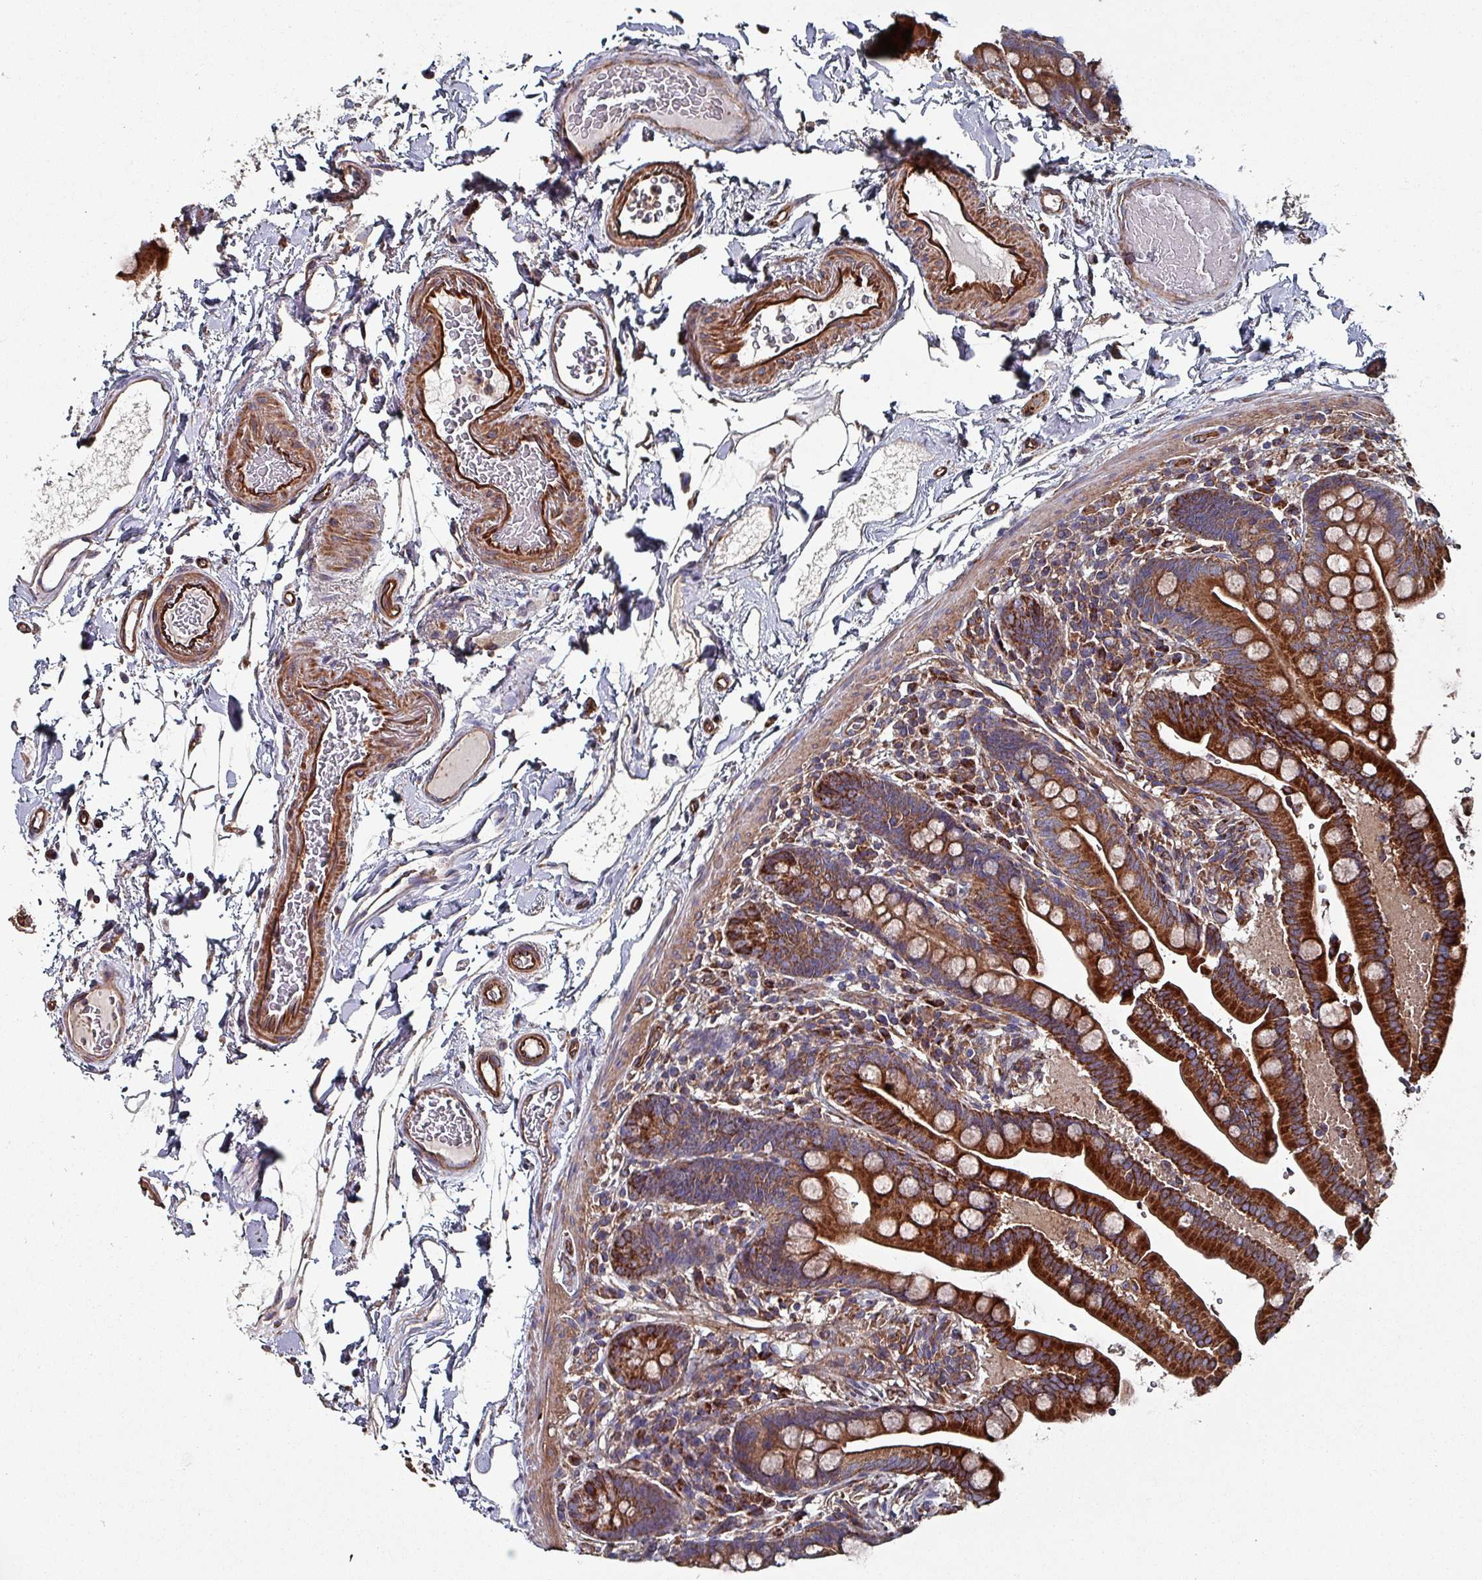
{"staining": {"intensity": "strong", "quantity": ">75%", "location": "cytoplasmic/membranous"}, "tissue": "colon", "cell_type": "Endothelial cells", "image_type": "normal", "snomed": [{"axis": "morphology", "description": "Normal tissue, NOS"}, {"axis": "topography", "description": "Smooth muscle"}, {"axis": "topography", "description": "Colon"}], "caption": "Immunohistochemical staining of normal human colon exhibits high levels of strong cytoplasmic/membranous positivity in about >75% of endothelial cells.", "gene": "ANO10", "patient": {"sex": "male", "age": 73}}